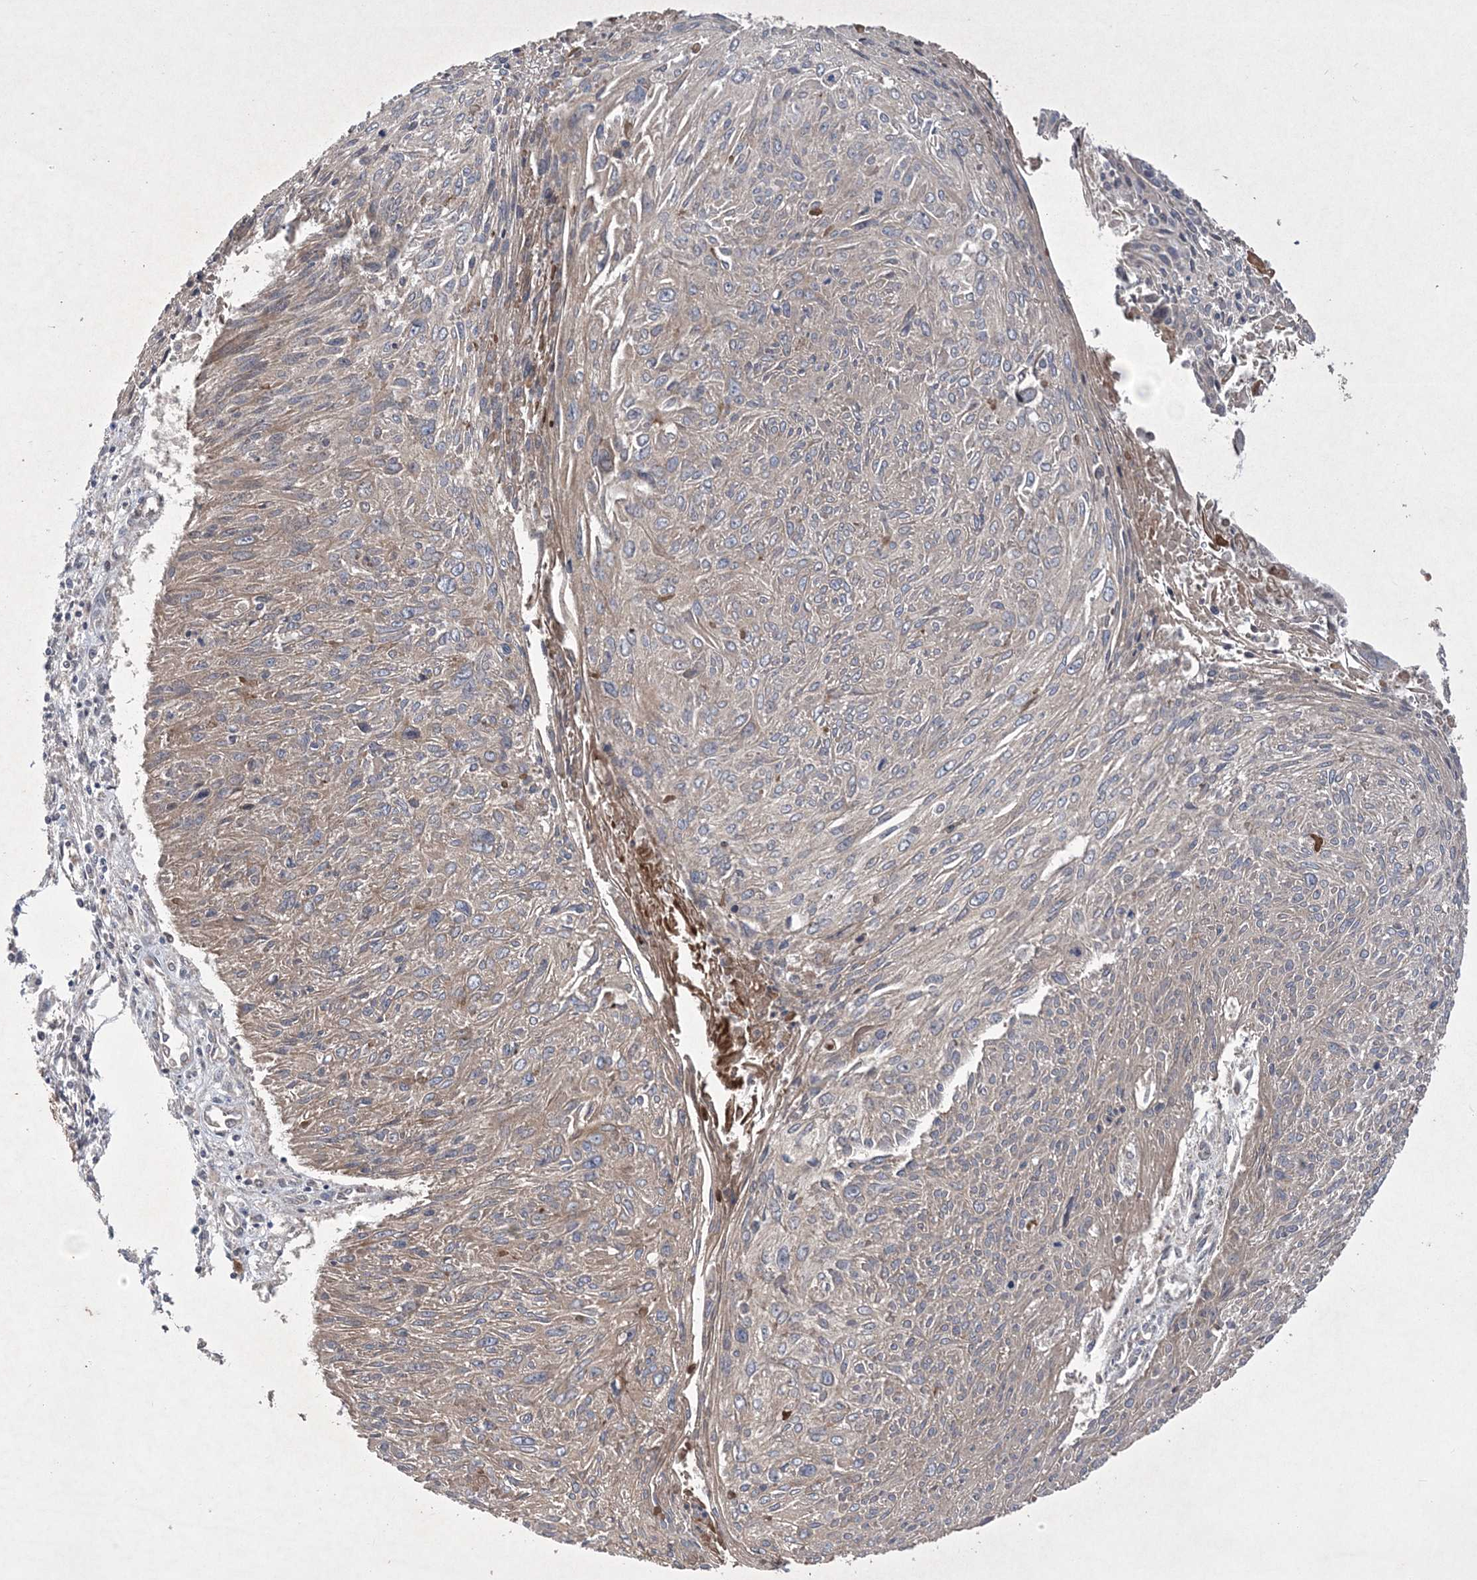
{"staining": {"intensity": "weak", "quantity": "25%-75%", "location": "cytoplasmic/membranous"}, "tissue": "cervical cancer", "cell_type": "Tumor cells", "image_type": "cancer", "snomed": [{"axis": "morphology", "description": "Squamous cell carcinoma, NOS"}, {"axis": "topography", "description": "Cervix"}], "caption": "Protein expression analysis of cervical cancer reveals weak cytoplasmic/membranous expression in approximately 25%-75% of tumor cells.", "gene": "MTRF1L", "patient": {"sex": "female", "age": 51}}